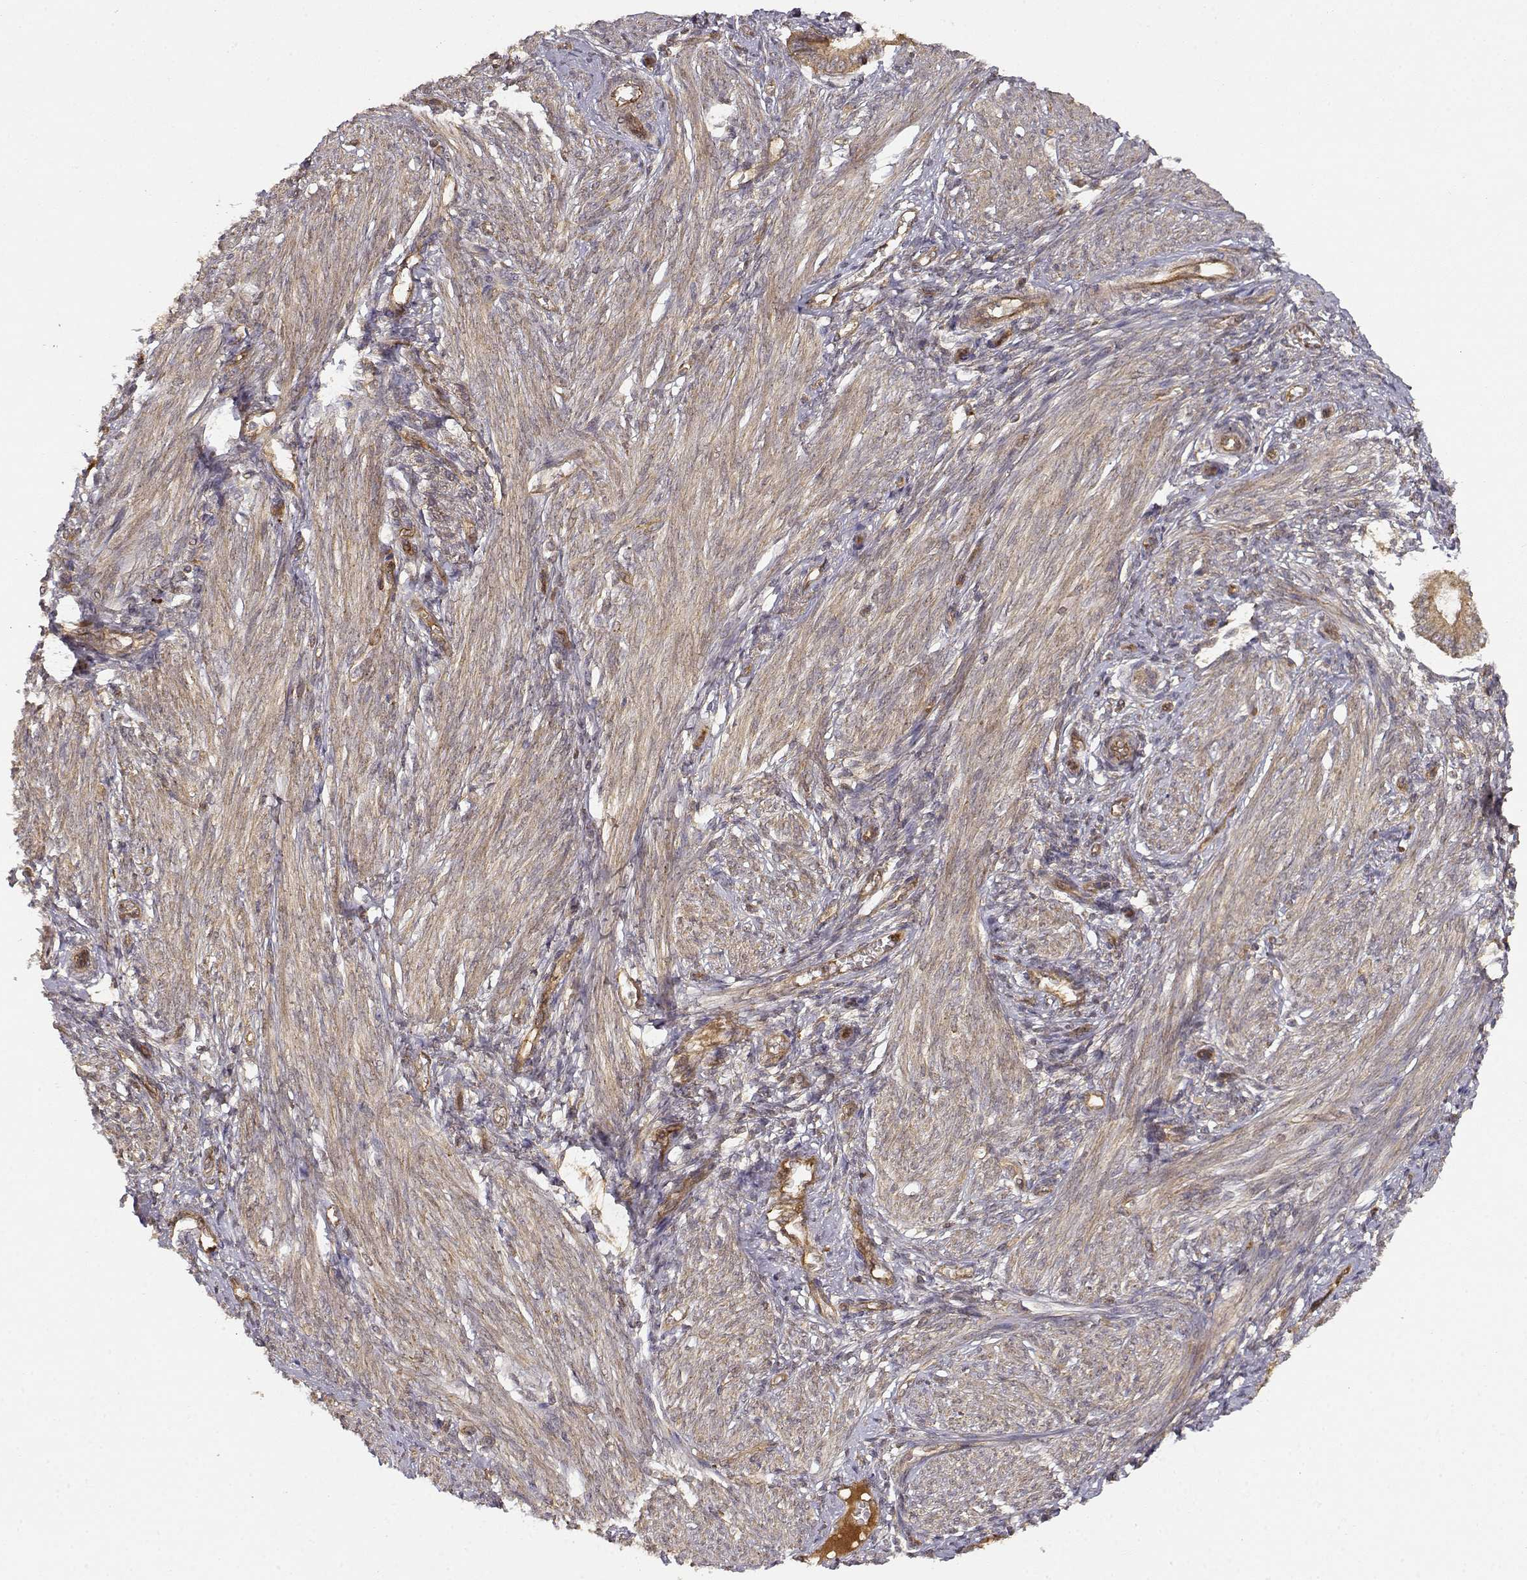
{"staining": {"intensity": "moderate", "quantity": ">75%", "location": "cytoplasmic/membranous"}, "tissue": "endometrium", "cell_type": "Cells in endometrial stroma", "image_type": "normal", "snomed": [{"axis": "morphology", "description": "Normal tissue, NOS"}, {"axis": "topography", "description": "Endometrium"}], "caption": "About >75% of cells in endometrial stroma in benign human endometrium show moderate cytoplasmic/membranous protein staining as visualized by brown immunohistochemical staining.", "gene": "CDK5RAP2", "patient": {"sex": "female", "age": 42}}